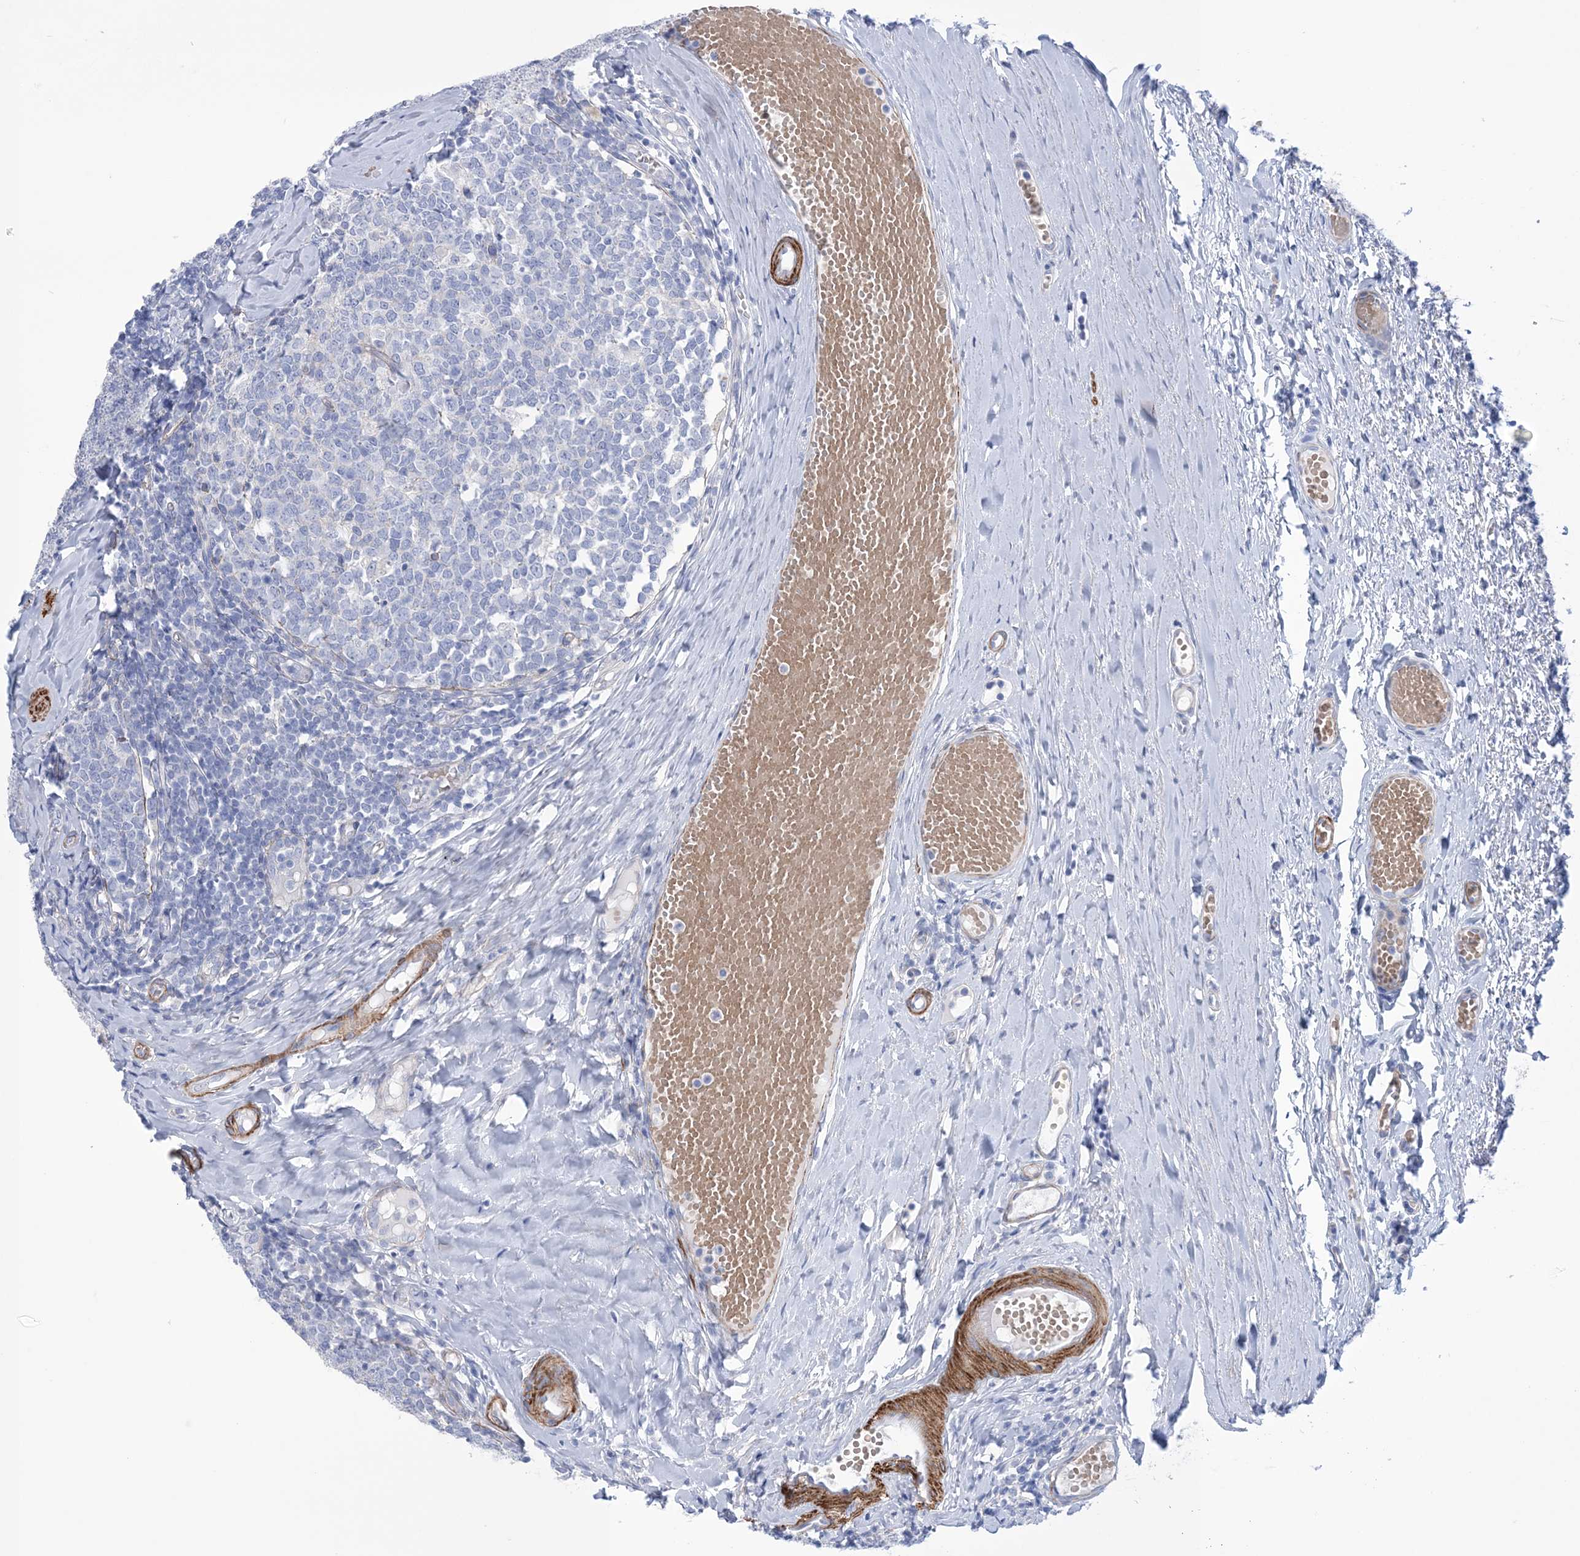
{"staining": {"intensity": "negative", "quantity": "none", "location": "none"}, "tissue": "tonsil", "cell_type": "Germinal center cells", "image_type": "normal", "snomed": [{"axis": "morphology", "description": "Normal tissue, NOS"}, {"axis": "topography", "description": "Tonsil"}], "caption": "IHC image of unremarkable tonsil: tonsil stained with DAB displays no significant protein positivity in germinal center cells.", "gene": "WDR74", "patient": {"sex": "female", "age": 19}}